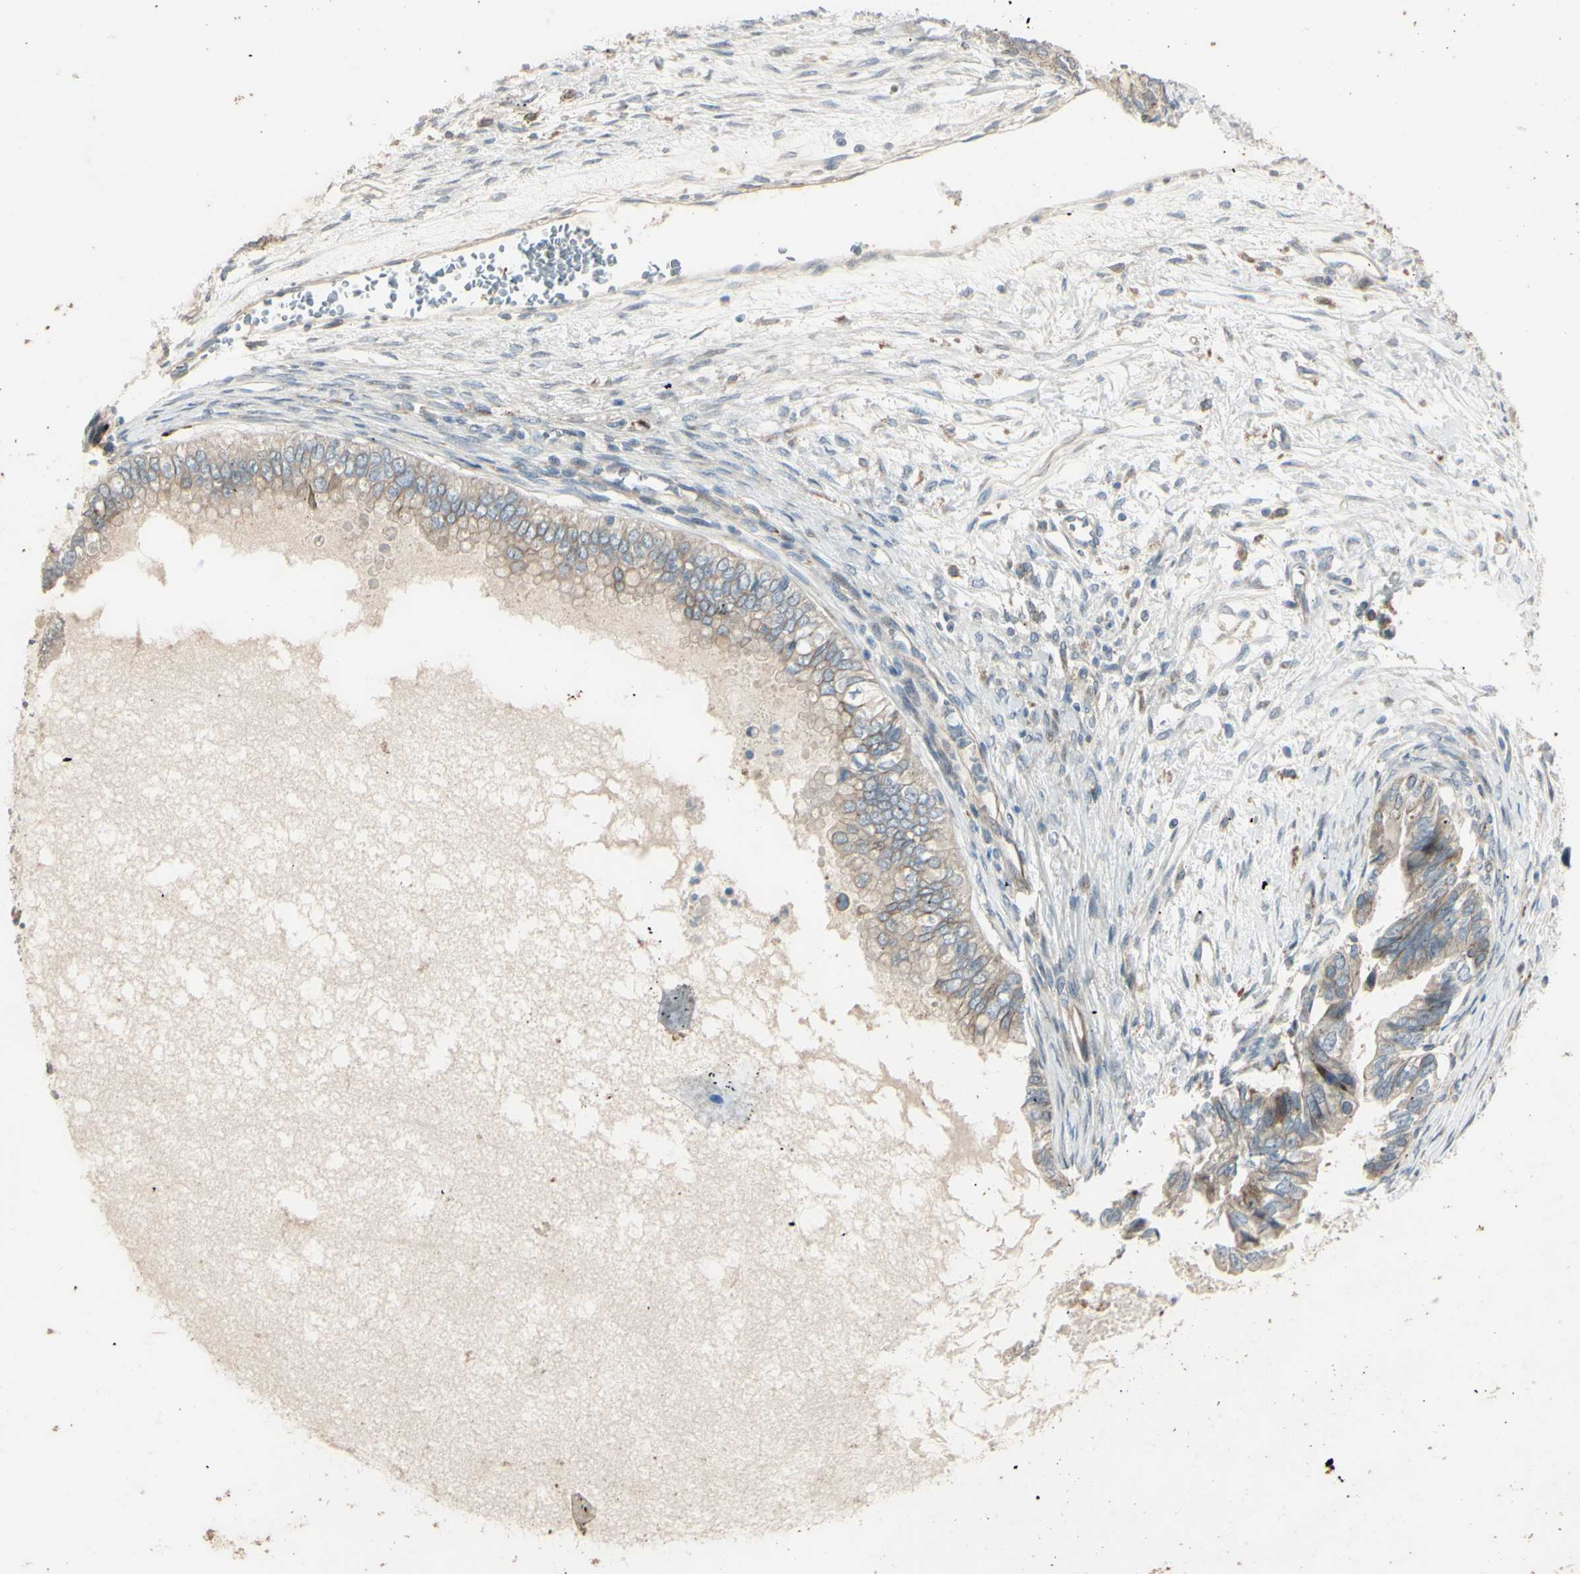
{"staining": {"intensity": "weak", "quantity": "25%-75%", "location": "cytoplasmic/membranous"}, "tissue": "ovarian cancer", "cell_type": "Tumor cells", "image_type": "cancer", "snomed": [{"axis": "morphology", "description": "Cystadenocarcinoma, mucinous, NOS"}, {"axis": "topography", "description": "Ovary"}], "caption": "A photomicrograph showing weak cytoplasmic/membranous positivity in approximately 25%-75% of tumor cells in mucinous cystadenocarcinoma (ovarian), as visualized by brown immunohistochemical staining.", "gene": "NDFIP1", "patient": {"sex": "female", "age": 80}}